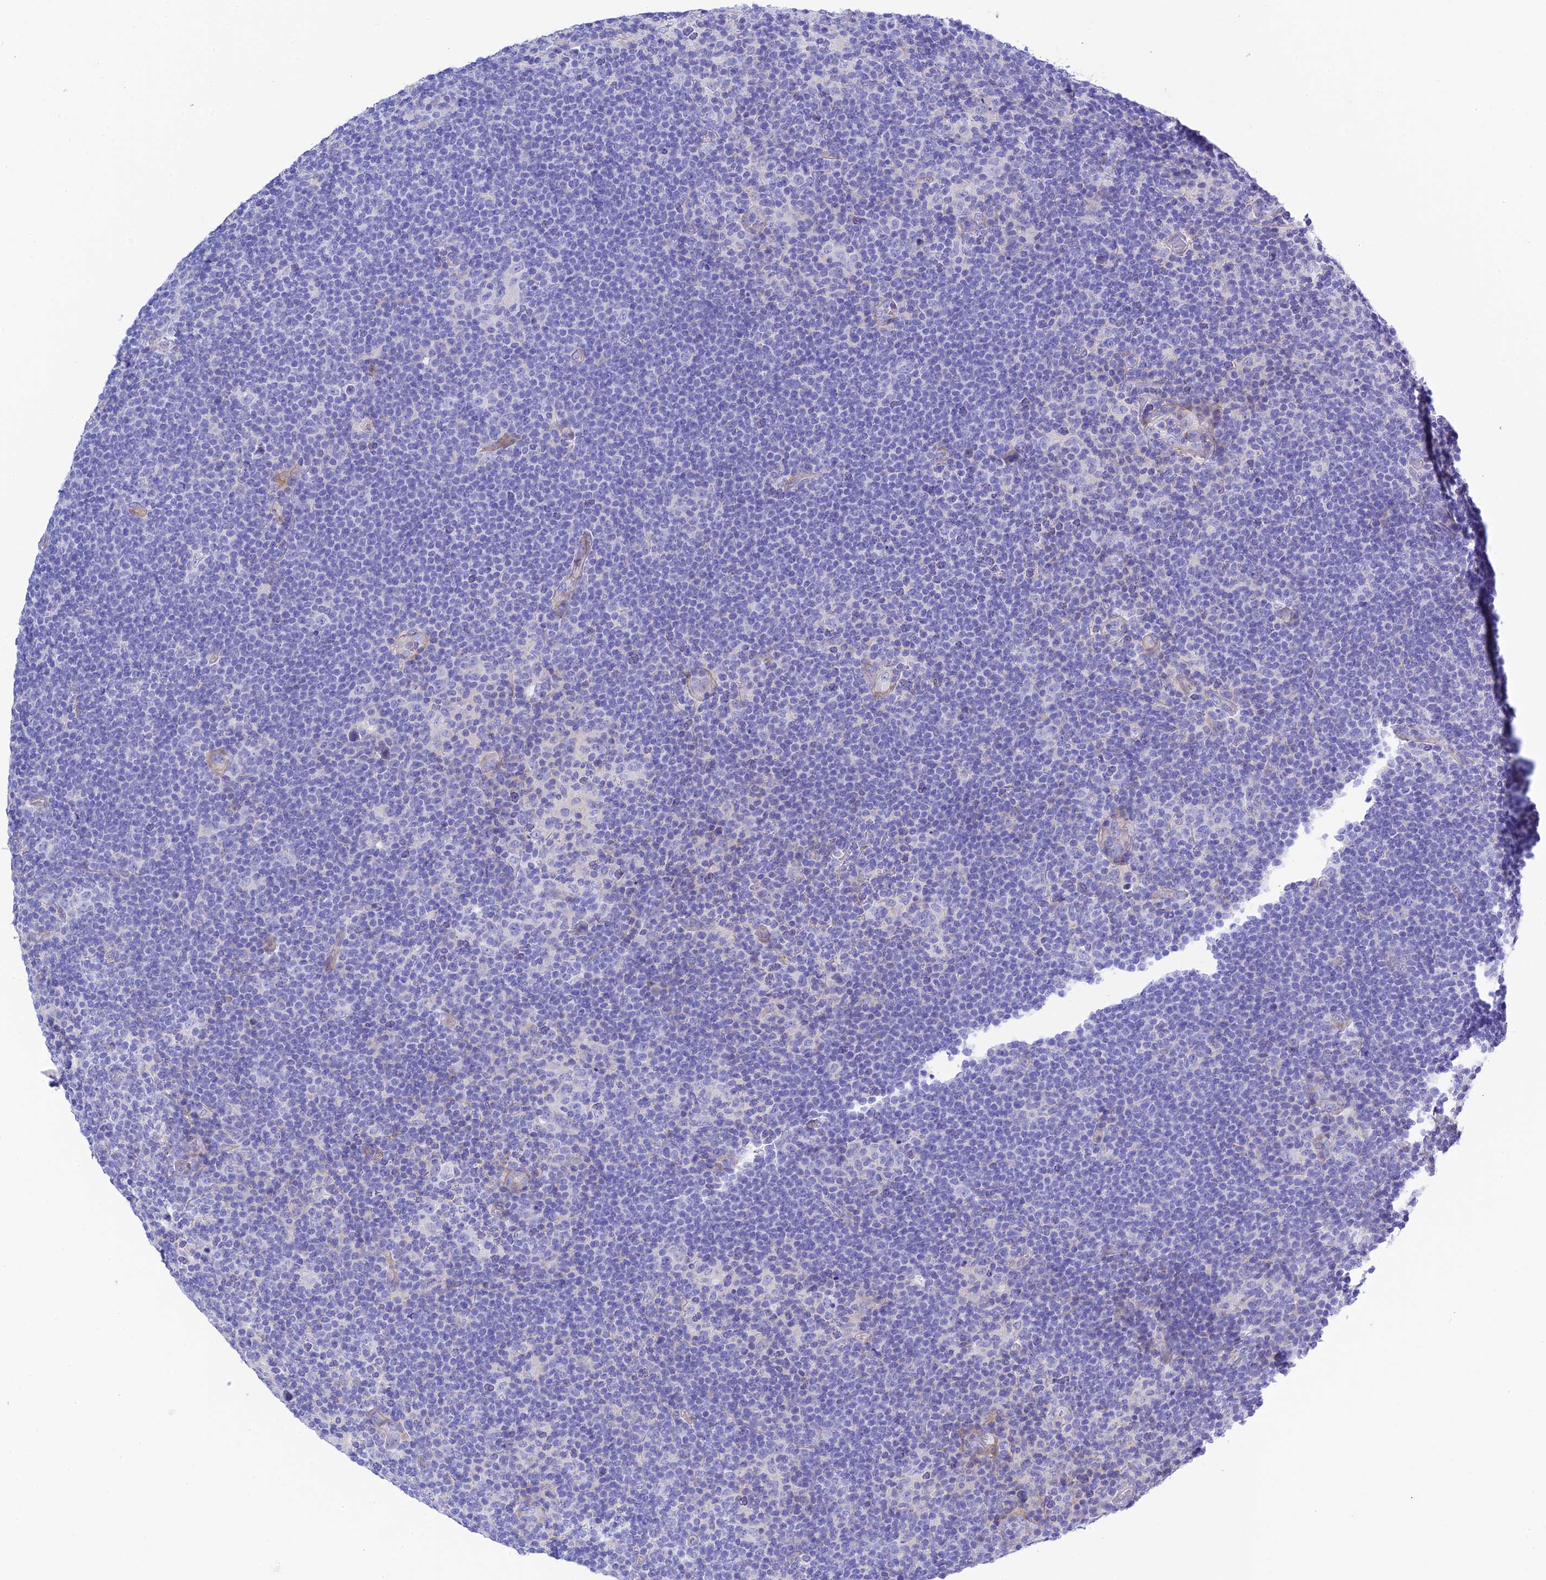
{"staining": {"intensity": "negative", "quantity": "none", "location": "none"}, "tissue": "lymphoma", "cell_type": "Tumor cells", "image_type": "cancer", "snomed": [{"axis": "morphology", "description": "Hodgkin's disease, NOS"}, {"axis": "topography", "description": "Lymph node"}], "caption": "DAB (3,3'-diaminobenzidine) immunohistochemical staining of human Hodgkin's disease shows no significant expression in tumor cells.", "gene": "FRA10AC1", "patient": {"sex": "female", "age": 57}}